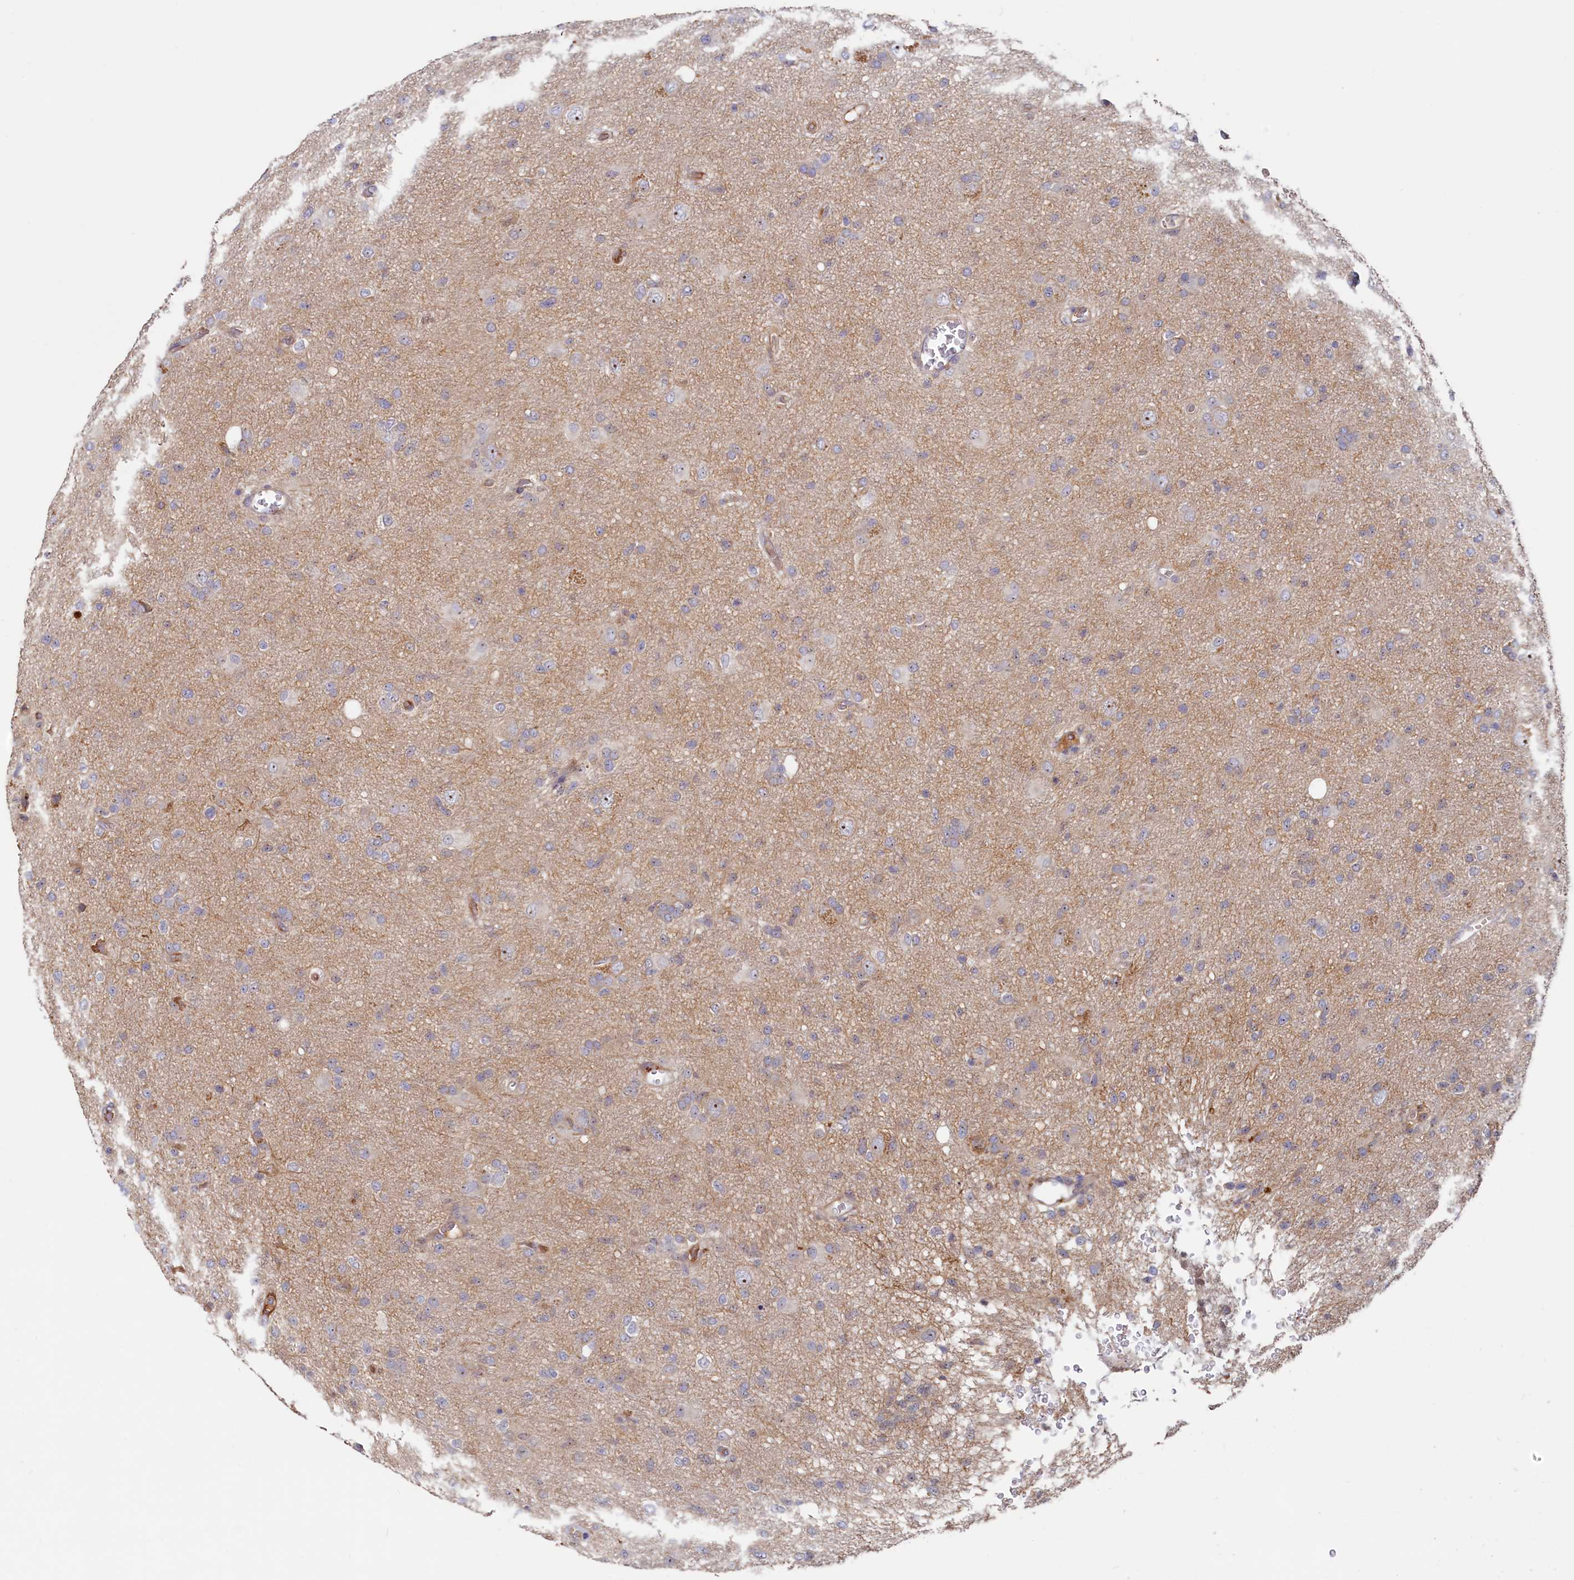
{"staining": {"intensity": "negative", "quantity": "none", "location": "none"}, "tissue": "glioma", "cell_type": "Tumor cells", "image_type": "cancer", "snomed": [{"axis": "morphology", "description": "Glioma, malignant, High grade"}, {"axis": "topography", "description": "Brain"}], "caption": "Protein analysis of malignant glioma (high-grade) shows no significant staining in tumor cells.", "gene": "RGS7BP", "patient": {"sex": "female", "age": 57}}